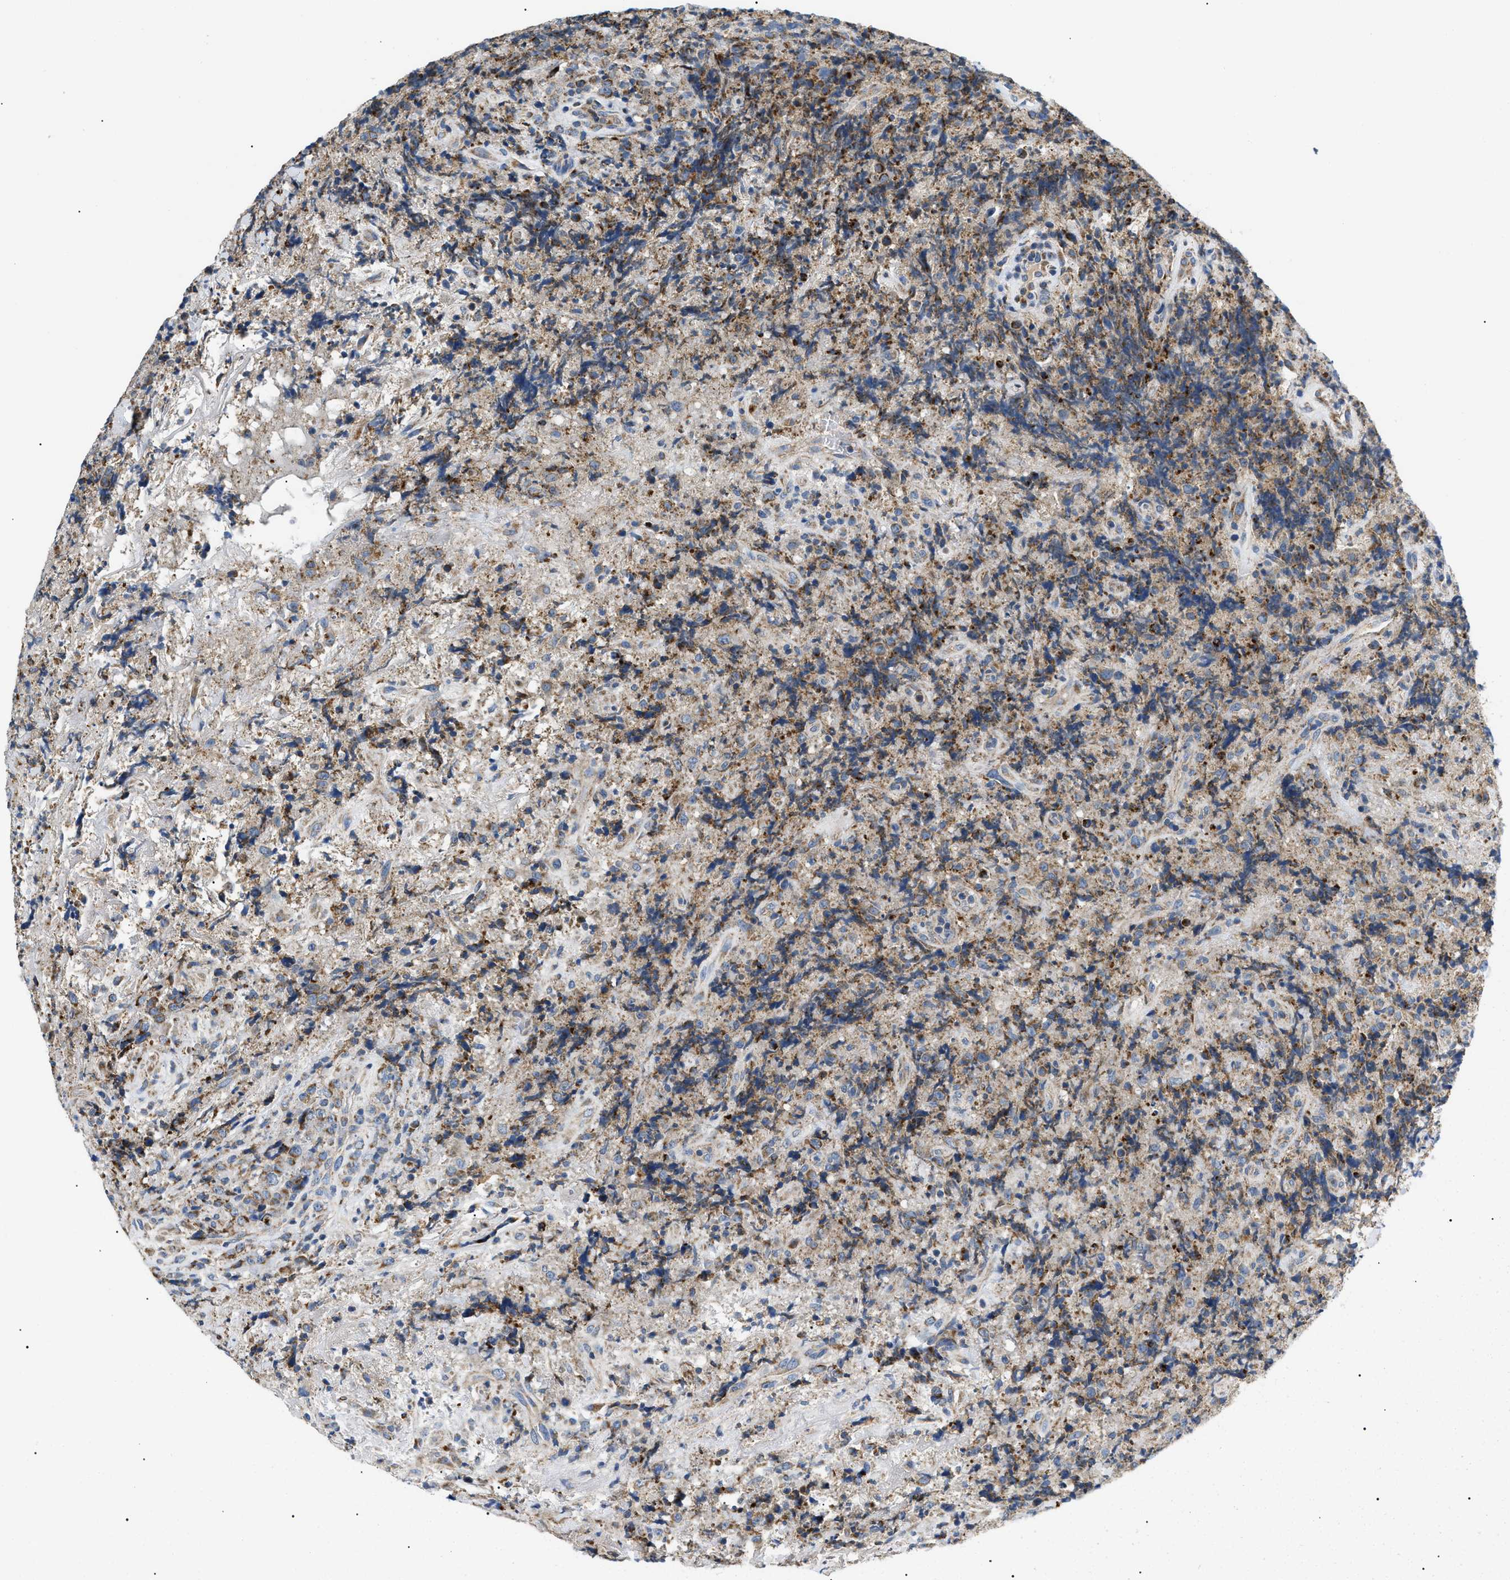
{"staining": {"intensity": "weak", "quantity": "<25%", "location": "cytoplasmic/membranous"}, "tissue": "lymphoma", "cell_type": "Tumor cells", "image_type": "cancer", "snomed": [{"axis": "morphology", "description": "Malignant lymphoma, non-Hodgkin's type, High grade"}, {"axis": "topography", "description": "Tonsil"}], "caption": "High magnification brightfield microscopy of lymphoma stained with DAB (3,3'-diaminobenzidine) (brown) and counterstained with hematoxylin (blue): tumor cells show no significant staining. Nuclei are stained in blue.", "gene": "TOMM6", "patient": {"sex": "female", "age": 36}}